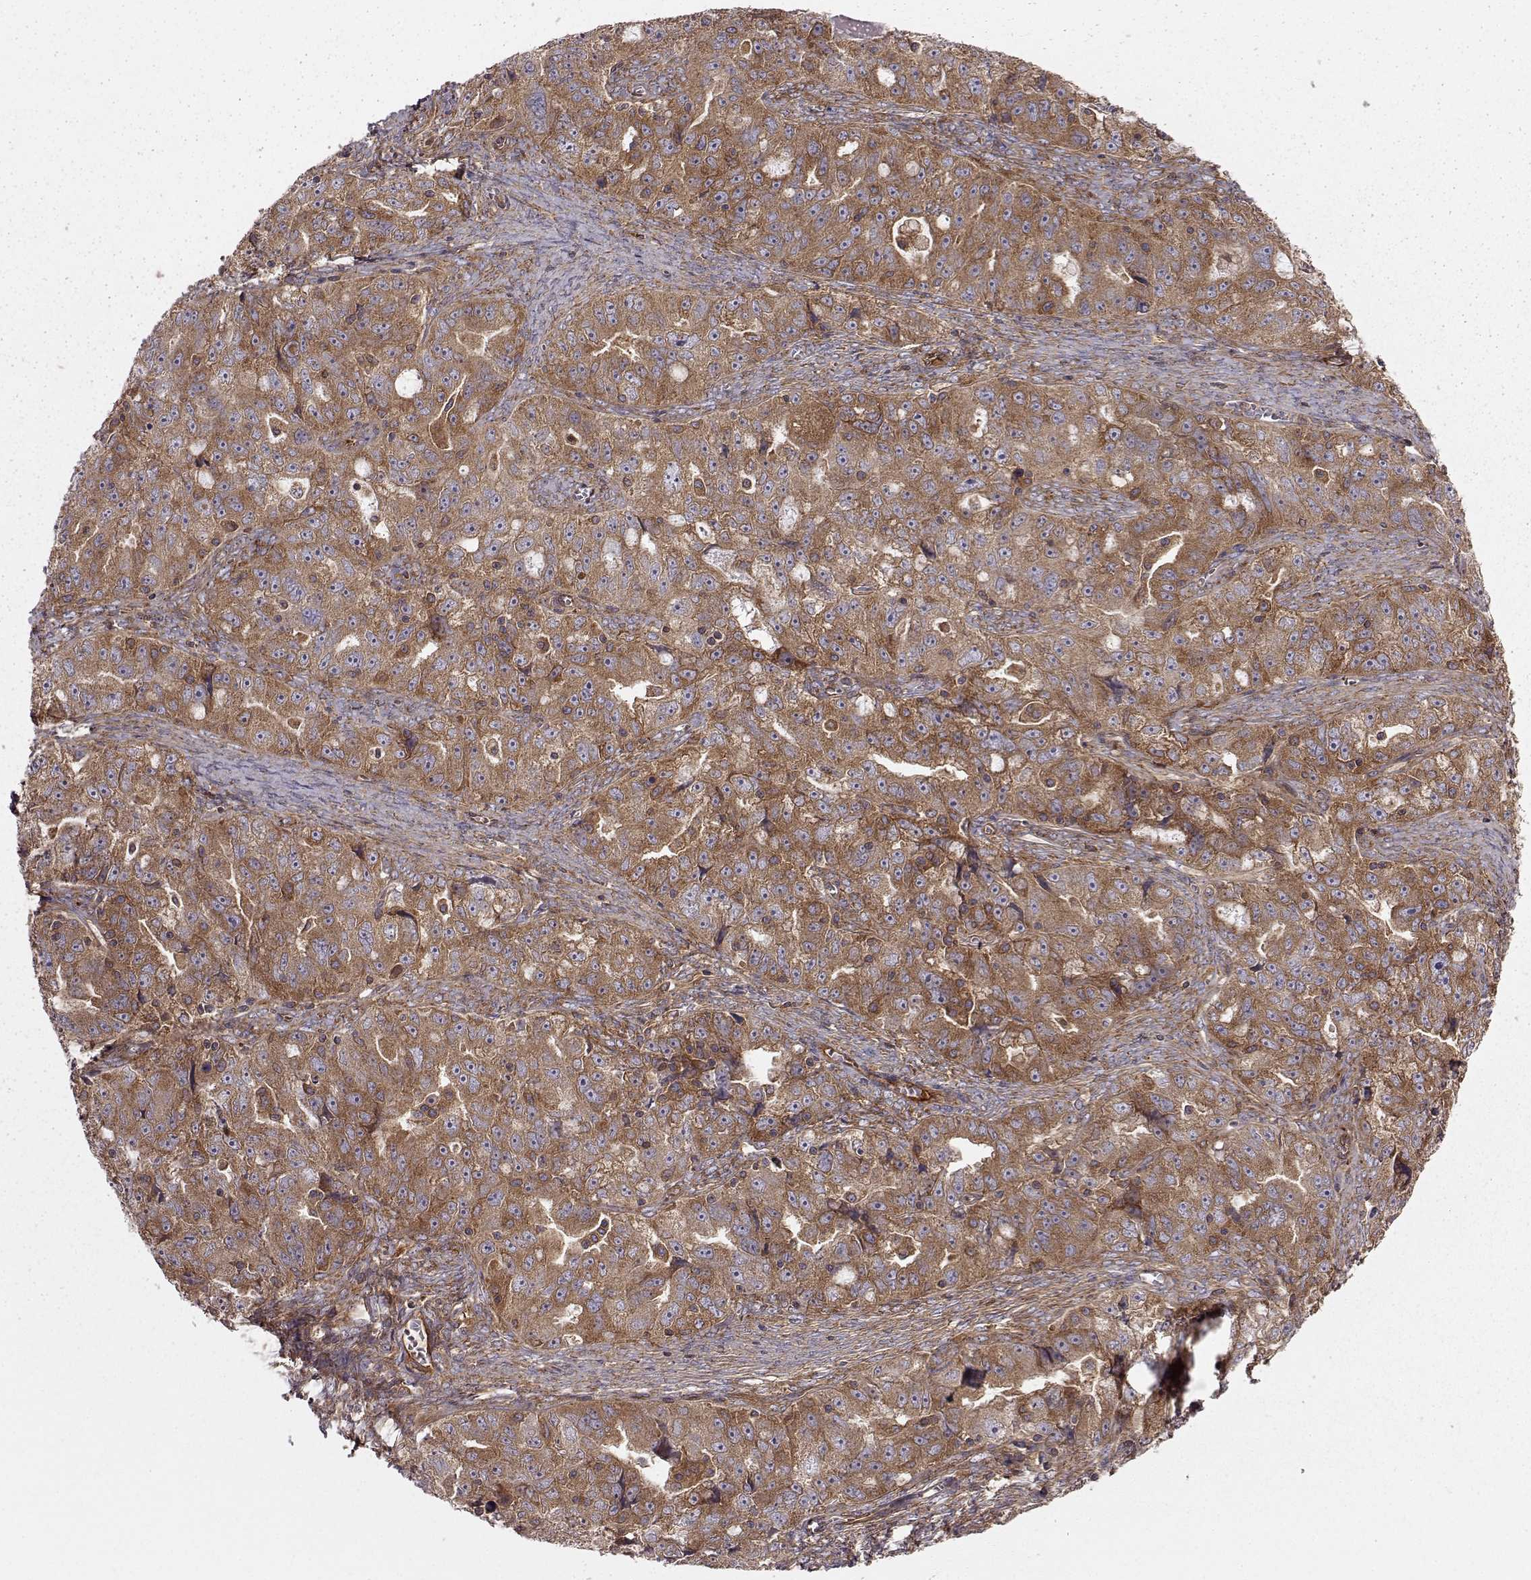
{"staining": {"intensity": "moderate", "quantity": ">75%", "location": "cytoplasmic/membranous"}, "tissue": "ovarian cancer", "cell_type": "Tumor cells", "image_type": "cancer", "snomed": [{"axis": "morphology", "description": "Cystadenocarcinoma, serous, NOS"}, {"axis": "topography", "description": "Ovary"}], "caption": "IHC histopathology image of neoplastic tissue: ovarian serous cystadenocarcinoma stained using immunohistochemistry shows medium levels of moderate protein expression localized specifically in the cytoplasmic/membranous of tumor cells, appearing as a cytoplasmic/membranous brown color.", "gene": "RABGAP1", "patient": {"sex": "female", "age": 51}}